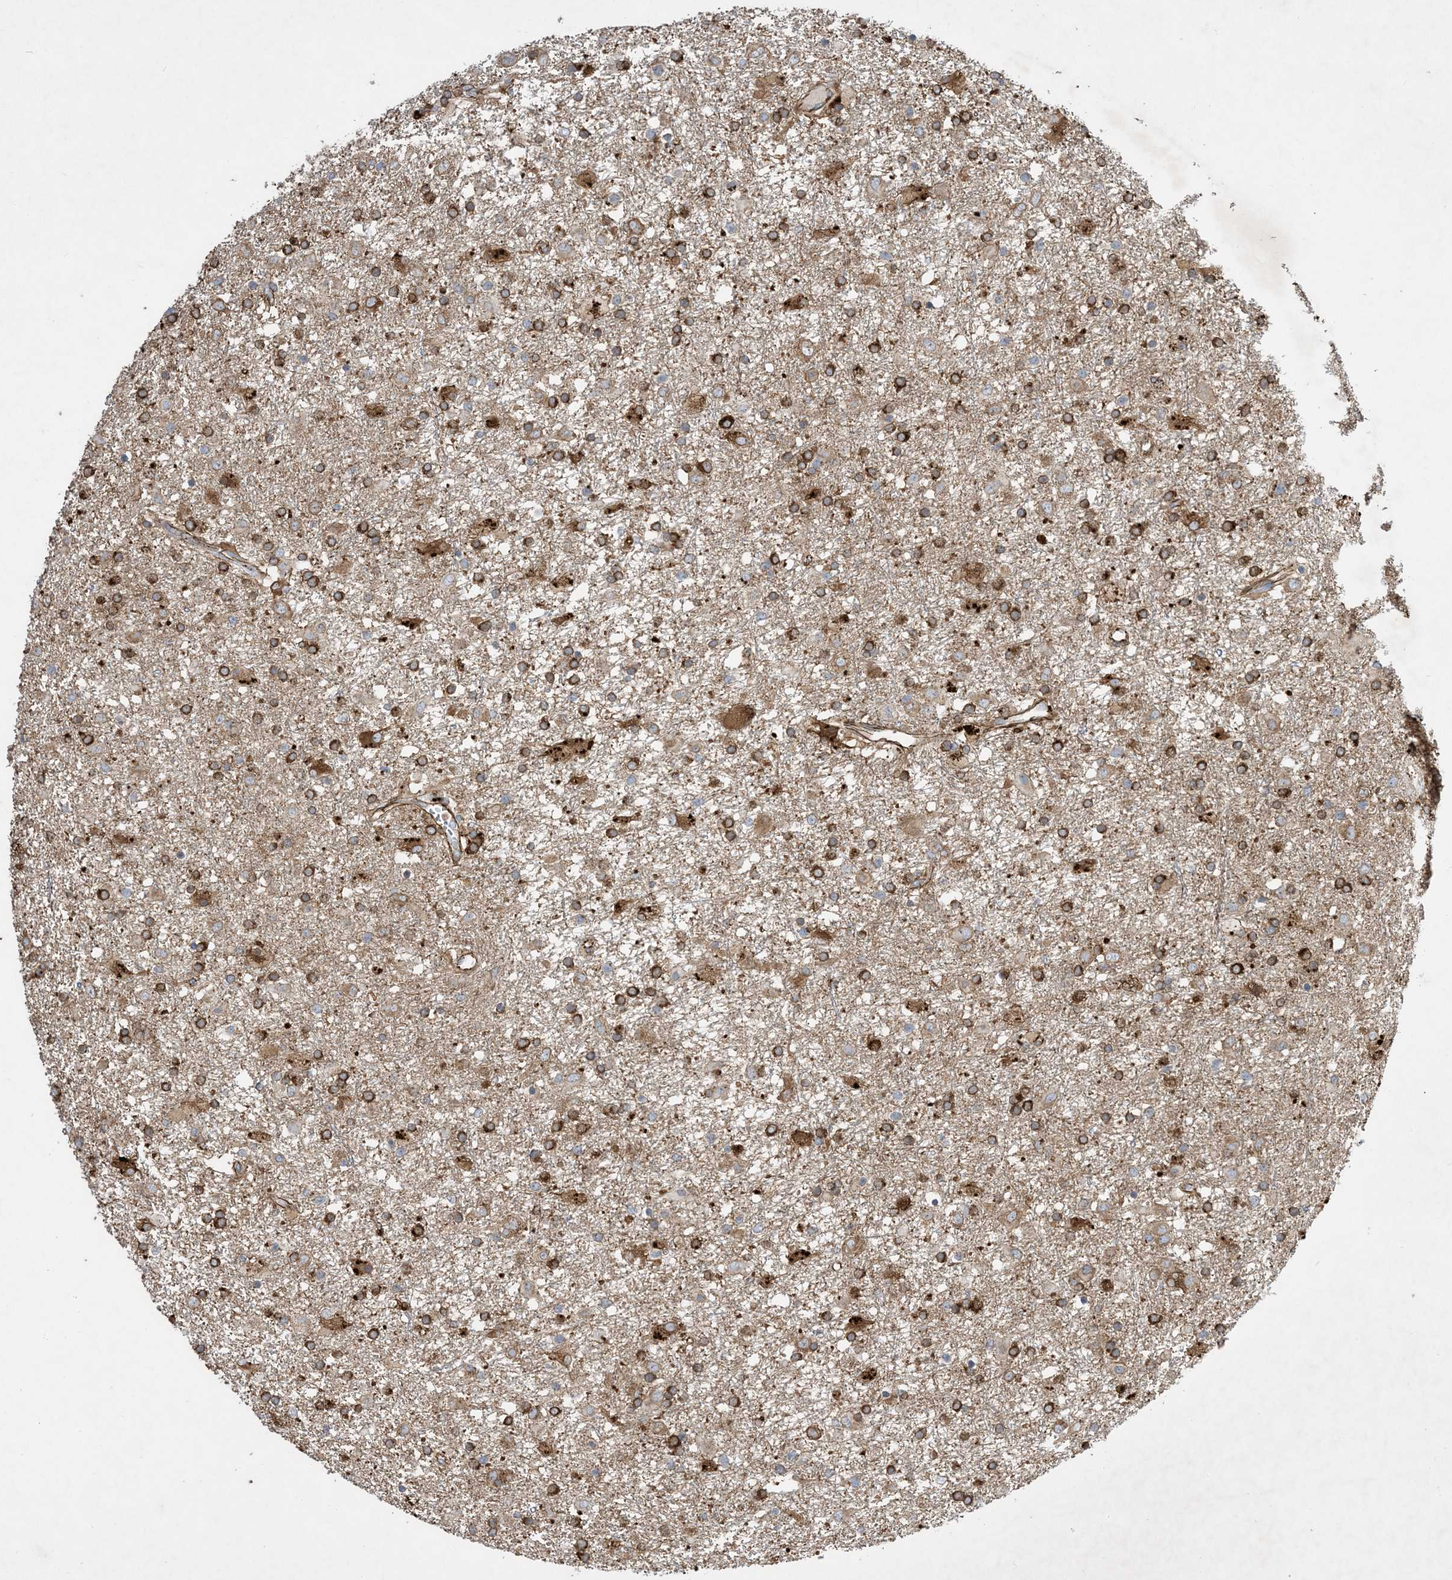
{"staining": {"intensity": "strong", "quantity": "25%-75%", "location": "cytoplasmic/membranous"}, "tissue": "glioma", "cell_type": "Tumor cells", "image_type": "cancer", "snomed": [{"axis": "morphology", "description": "Glioma, malignant, Low grade"}, {"axis": "topography", "description": "Brain"}], "caption": "Immunohistochemical staining of human glioma shows high levels of strong cytoplasmic/membranous expression in approximately 25%-75% of tumor cells.", "gene": "OTOP1", "patient": {"sex": "male", "age": 65}}